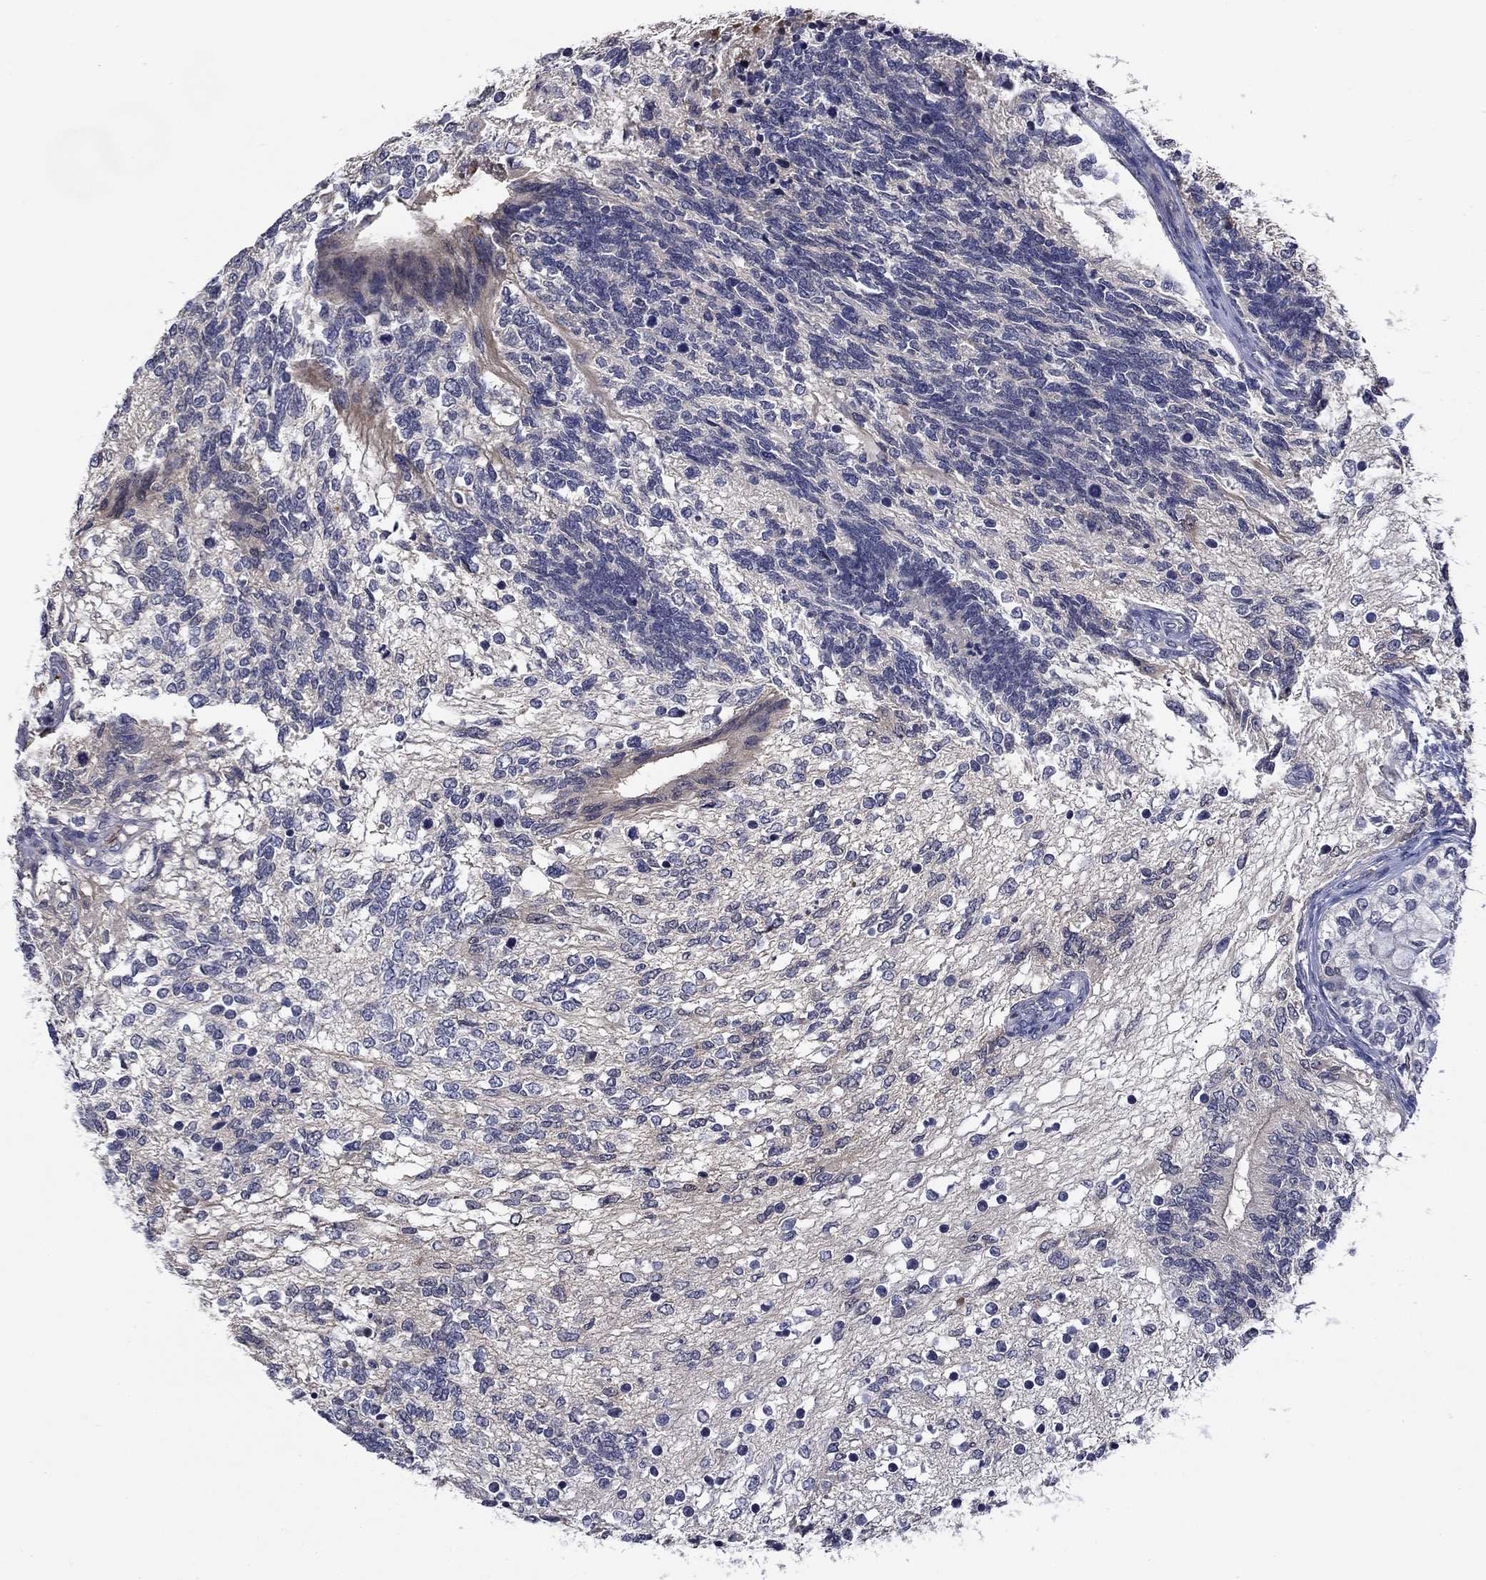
{"staining": {"intensity": "negative", "quantity": "none", "location": "none"}, "tissue": "testis cancer", "cell_type": "Tumor cells", "image_type": "cancer", "snomed": [{"axis": "morphology", "description": "Seminoma, NOS"}, {"axis": "morphology", "description": "Carcinoma, Embryonal, NOS"}, {"axis": "topography", "description": "Testis"}], "caption": "The photomicrograph shows no staining of tumor cells in testis embryonal carcinoma. (DAB IHC, high magnification).", "gene": "DDTL", "patient": {"sex": "male", "age": 41}}